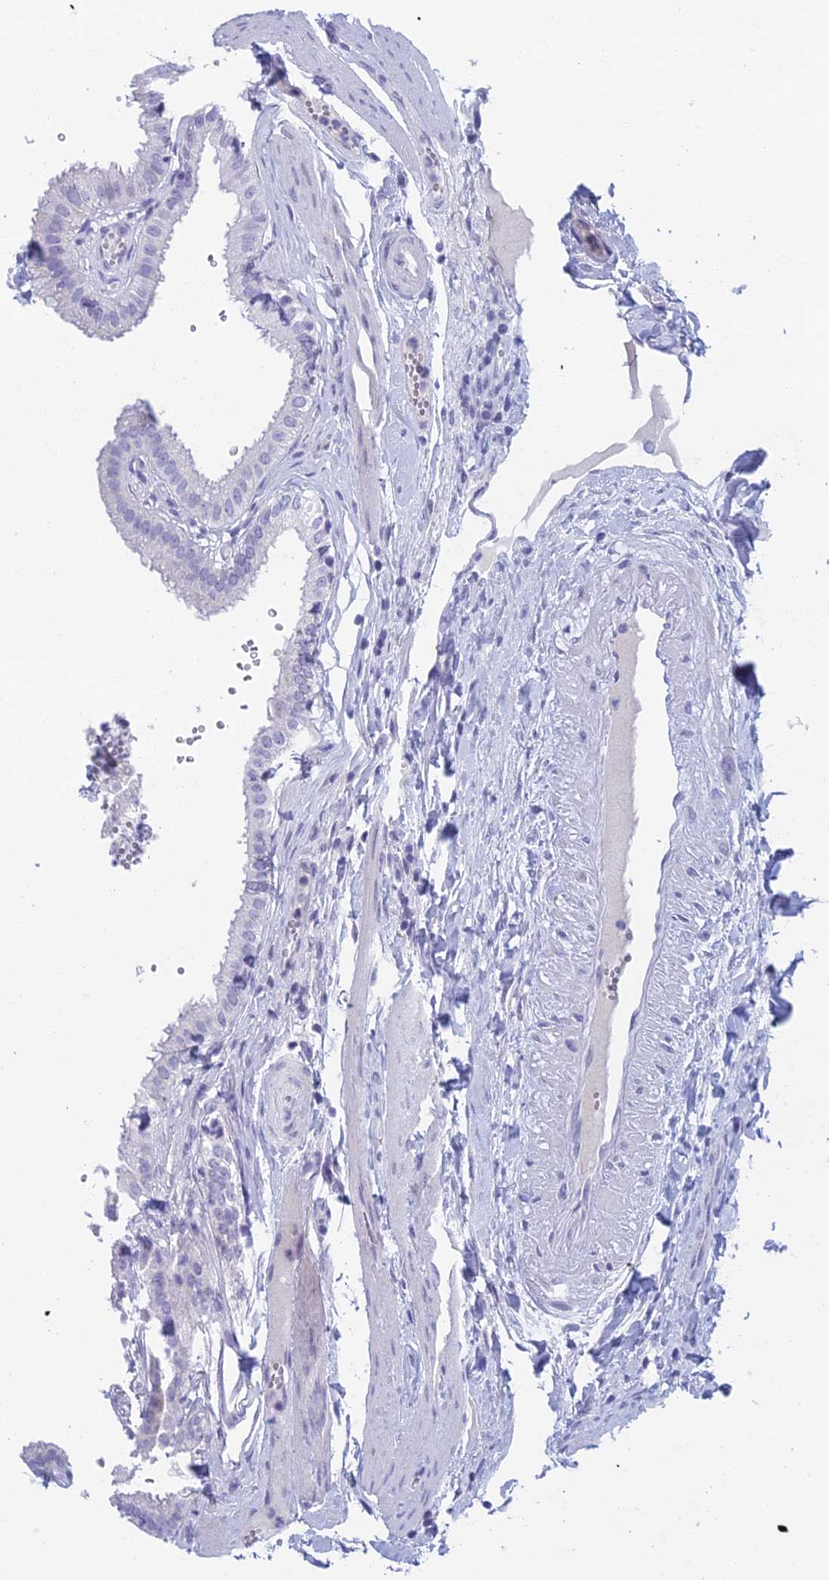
{"staining": {"intensity": "negative", "quantity": "none", "location": "none"}, "tissue": "gallbladder", "cell_type": "Glandular cells", "image_type": "normal", "snomed": [{"axis": "morphology", "description": "Normal tissue, NOS"}, {"axis": "topography", "description": "Gallbladder"}], "caption": "Immunohistochemistry micrograph of normal gallbladder stained for a protein (brown), which exhibits no positivity in glandular cells.", "gene": "TMEM161B", "patient": {"sex": "female", "age": 61}}